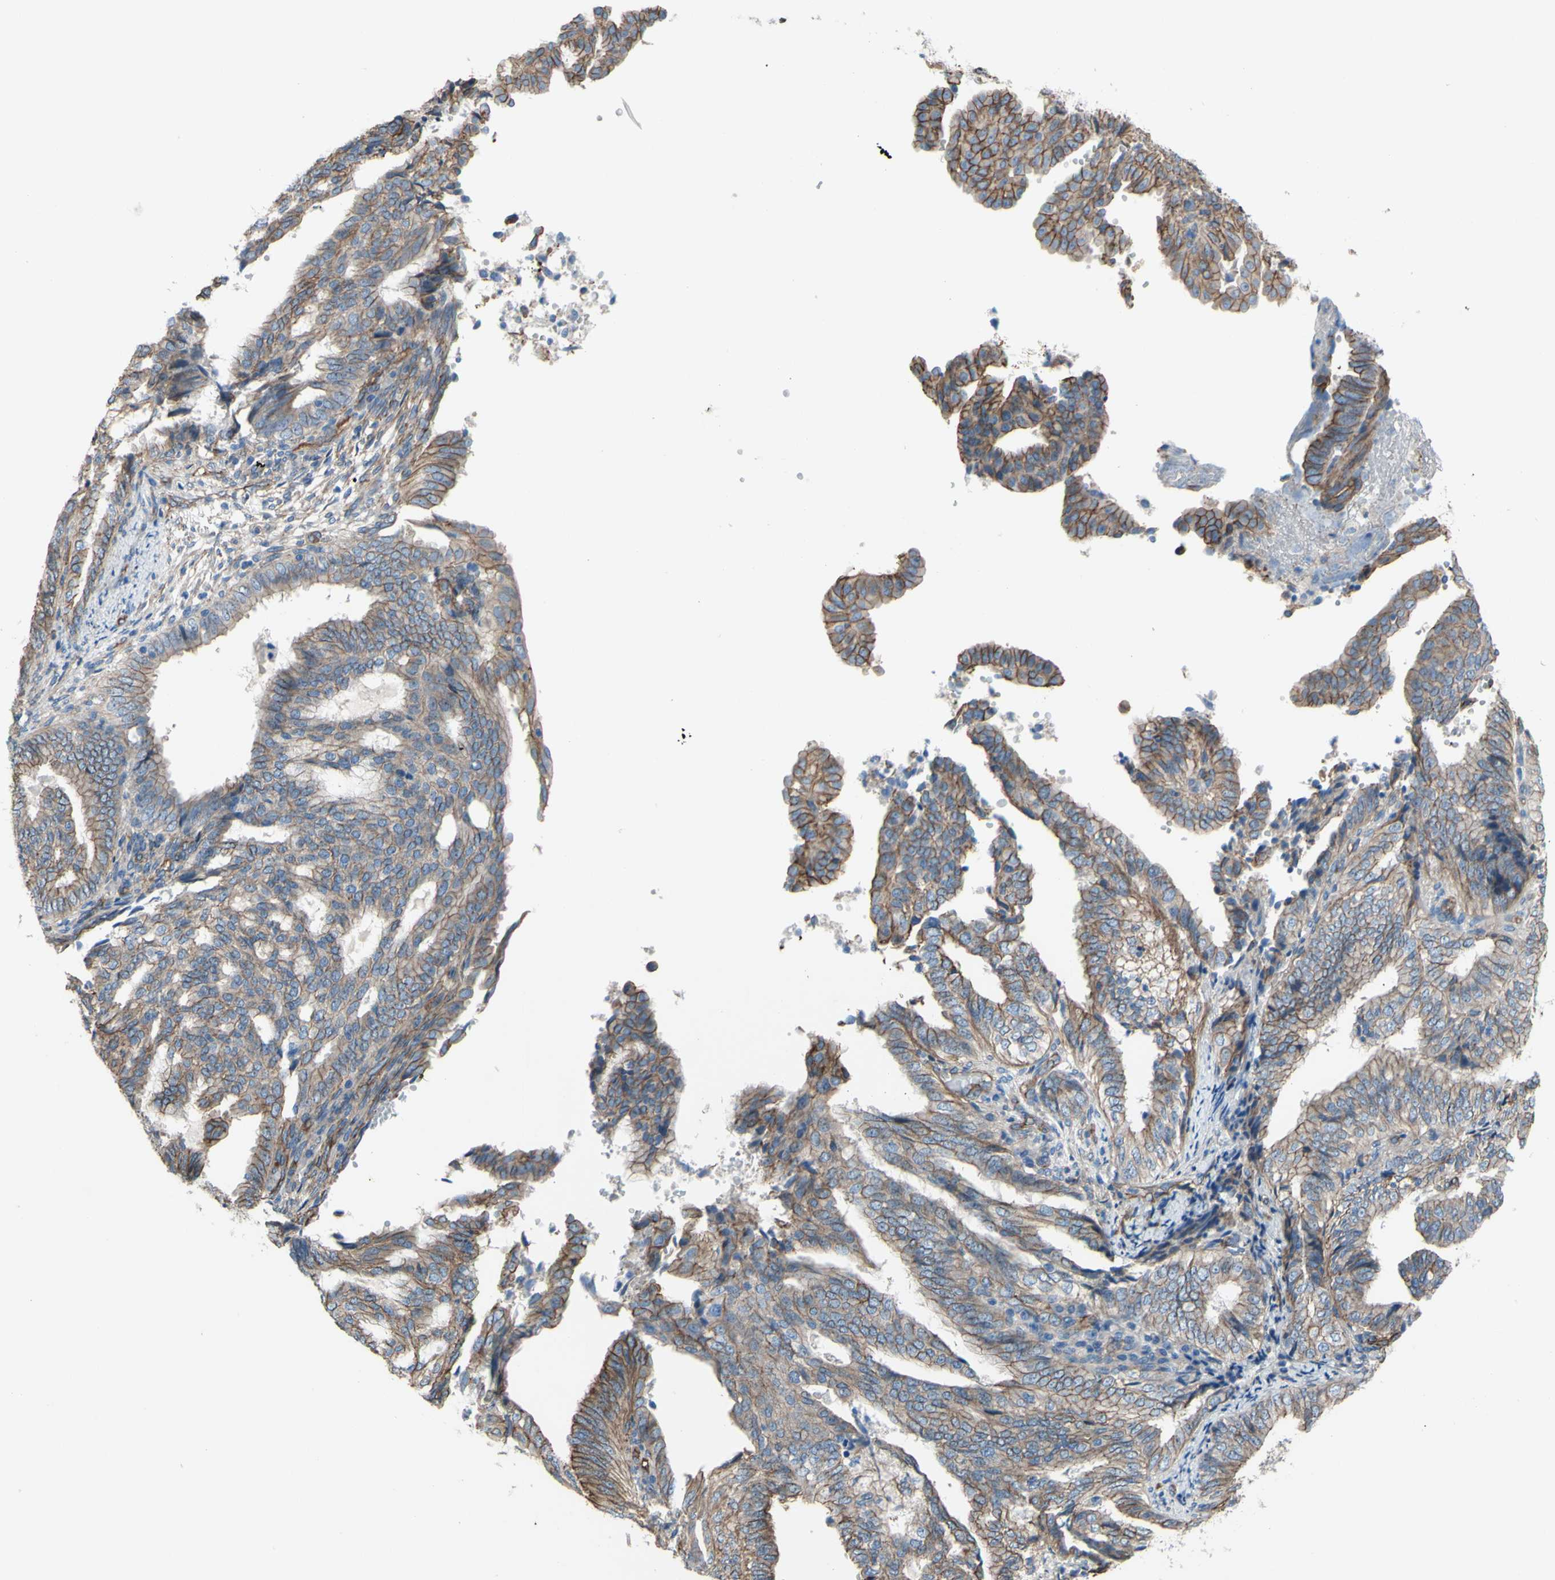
{"staining": {"intensity": "moderate", "quantity": ">75%", "location": "cytoplasmic/membranous"}, "tissue": "endometrial cancer", "cell_type": "Tumor cells", "image_type": "cancer", "snomed": [{"axis": "morphology", "description": "Adenocarcinoma, NOS"}, {"axis": "topography", "description": "Endometrium"}], "caption": "DAB (3,3'-diaminobenzidine) immunohistochemical staining of human endometrial cancer reveals moderate cytoplasmic/membranous protein expression in about >75% of tumor cells. The staining was performed using DAB to visualize the protein expression in brown, while the nuclei were stained in blue with hematoxylin (Magnification: 20x).", "gene": "TPBG", "patient": {"sex": "female", "age": 58}}